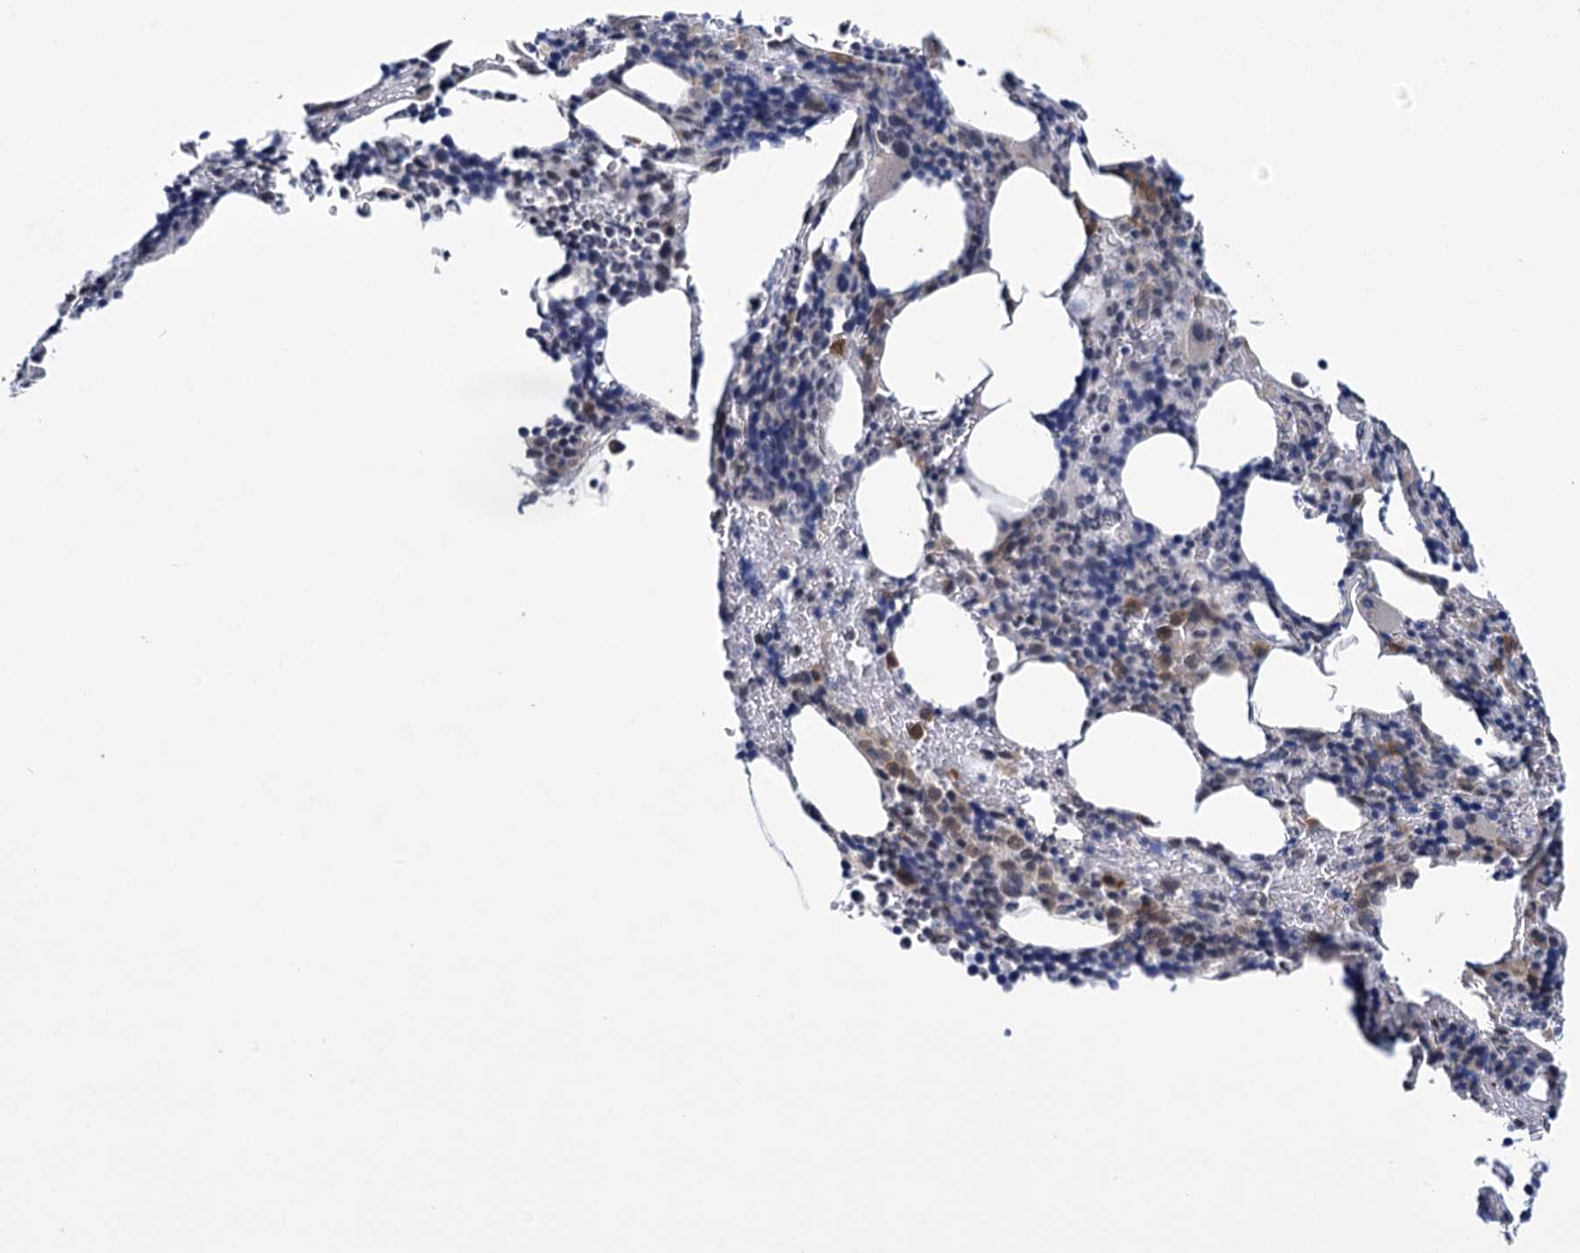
{"staining": {"intensity": "moderate", "quantity": "<25%", "location": "cytoplasmic/membranous"}, "tissue": "bone marrow", "cell_type": "Hematopoietic cells", "image_type": "normal", "snomed": [{"axis": "morphology", "description": "Normal tissue, NOS"}, {"axis": "topography", "description": "Bone marrow"}], "caption": "Immunohistochemical staining of unremarkable bone marrow reveals low levels of moderate cytoplasmic/membranous staining in approximately <25% of hematopoietic cells.", "gene": "MBLAC2", "patient": {"sex": "male", "age": 62}}